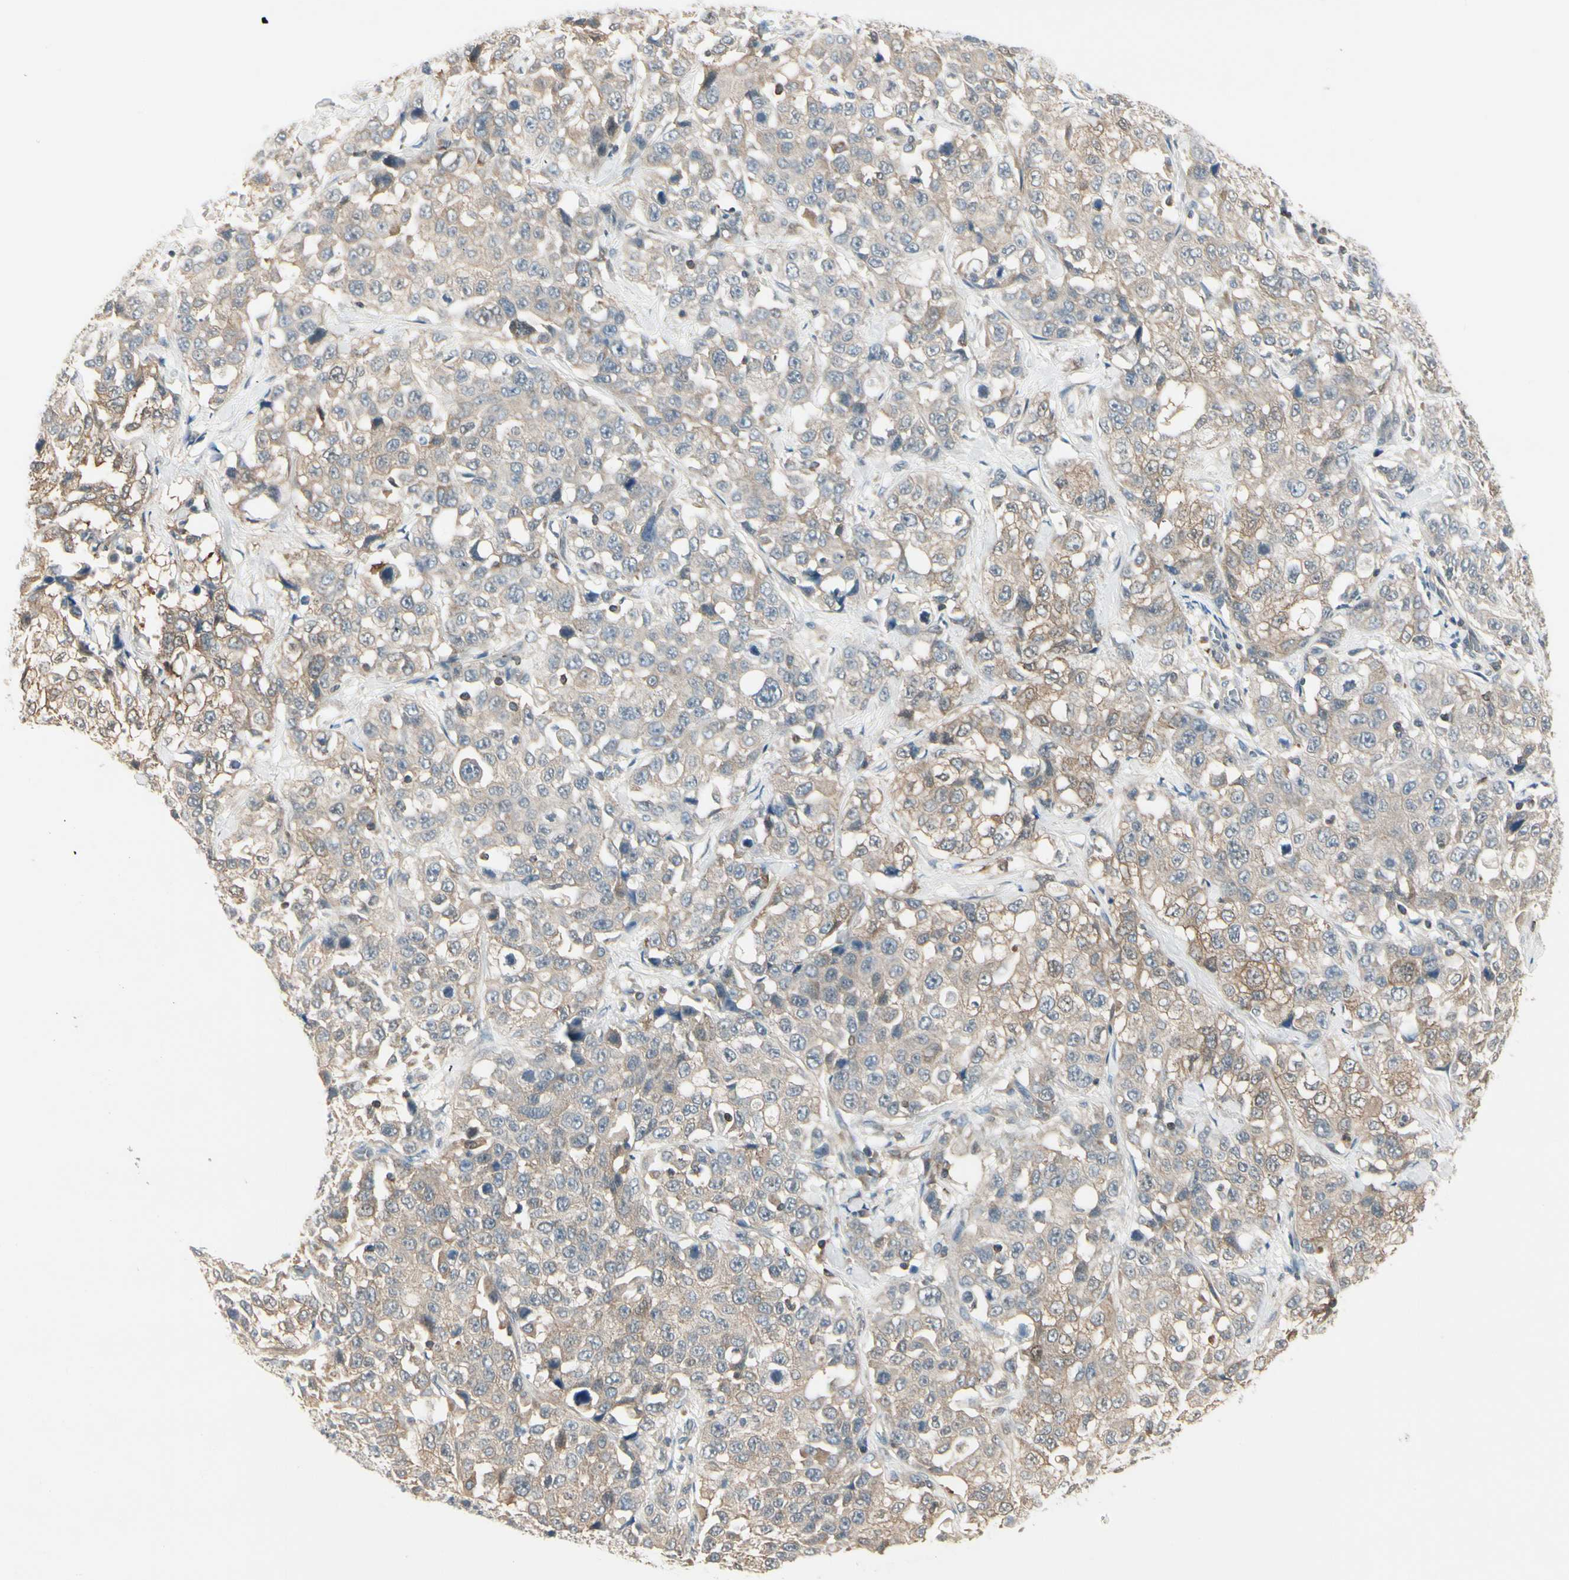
{"staining": {"intensity": "weak", "quantity": "25%-75%", "location": "cytoplasmic/membranous"}, "tissue": "stomach cancer", "cell_type": "Tumor cells", "image_type": "cancer", "snomed": [{"axis": "morphology", "description": "Normal tissue, NOS"}, {"axis": "morphology", "description": "Adenocarcinoma, NOS"}, {"axis": "topography", "description": "Stomach"}], "caption": "Human stomach adenocarcinoma stained with a protein marker displays weak staining in tumor cells.", "gene": "OXSR1", "patient": {"sex": "male", "age": 48}}